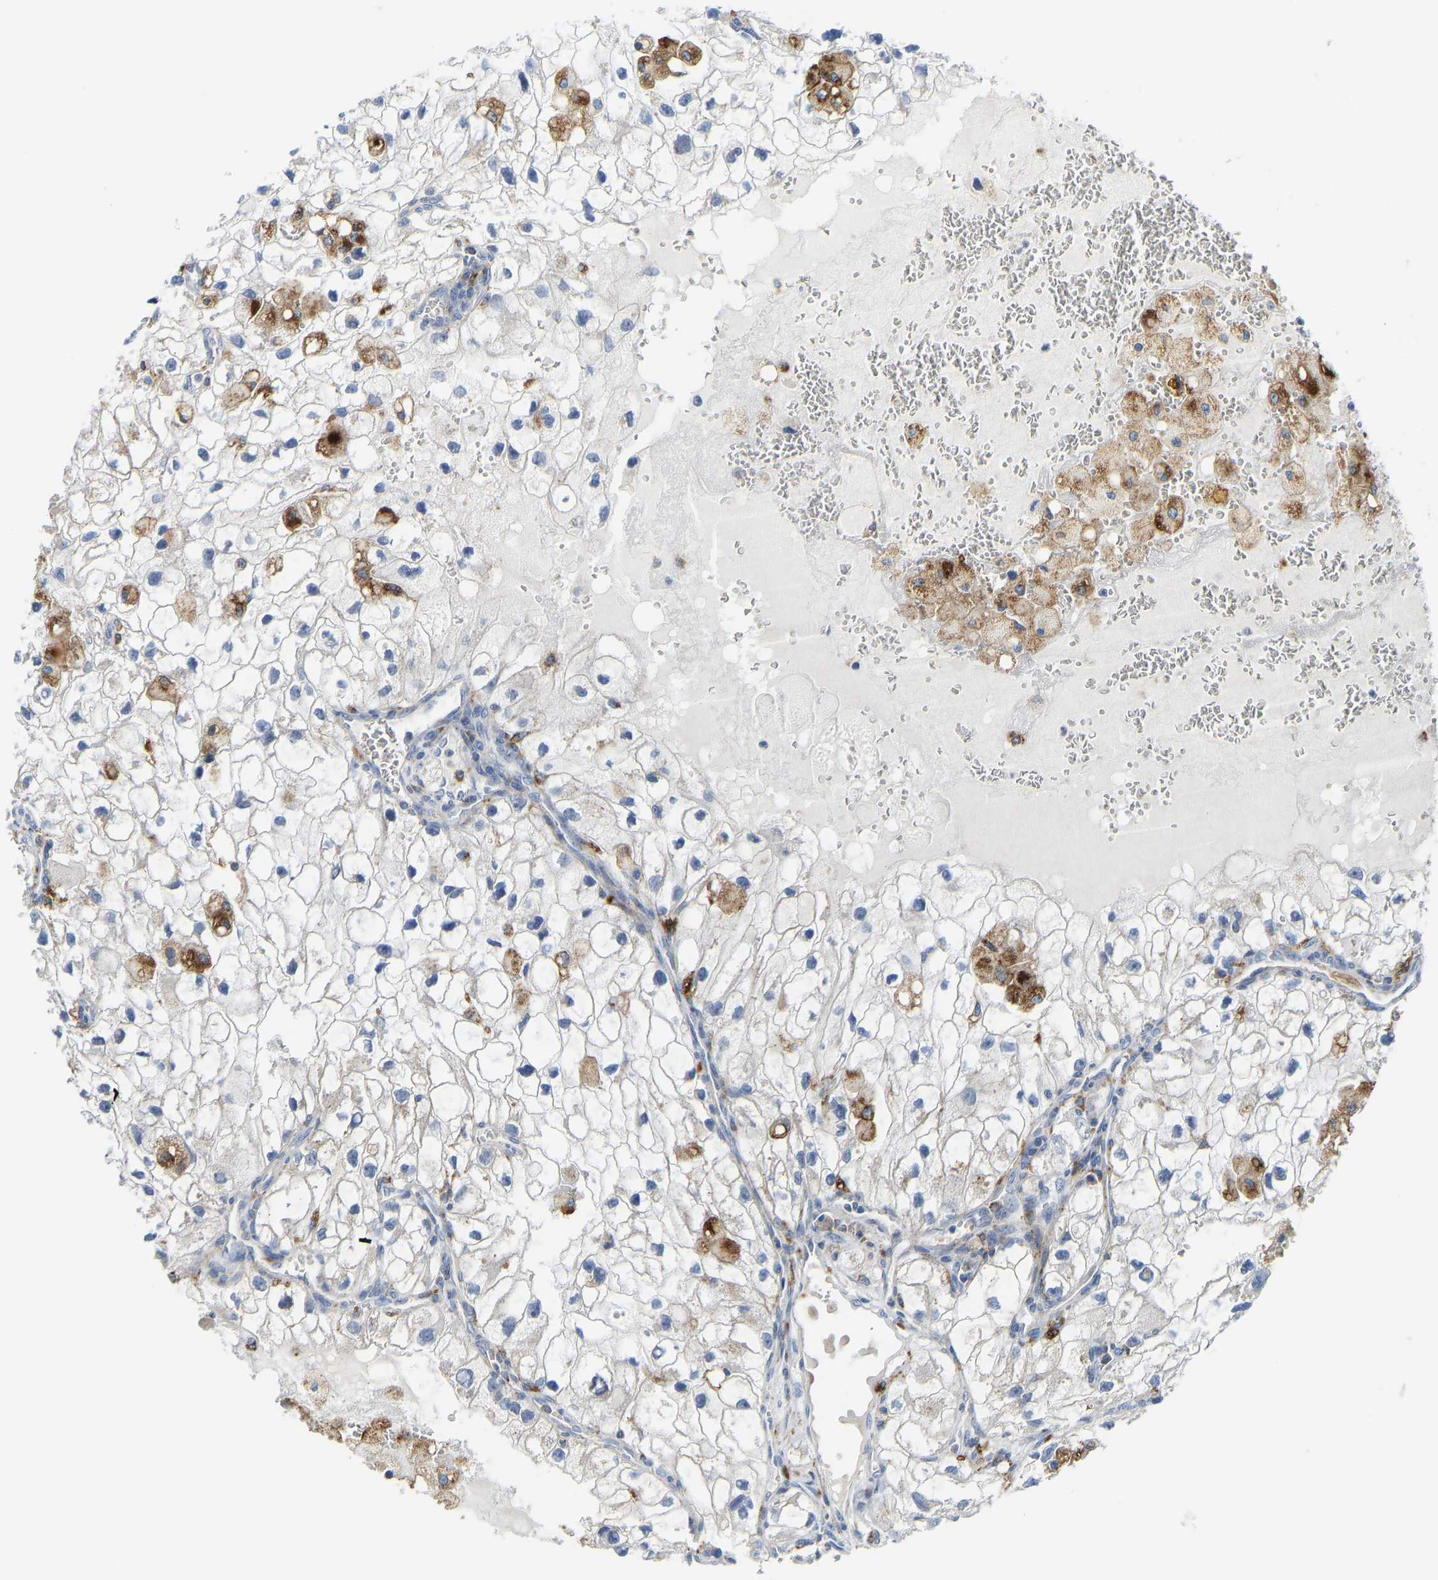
{"staining": {"intensity": "negative", "quantity": "none", "location": "none"}, "tissue": "renal cancer", "cell_type": "Tumor cells", "image_type": "cancer", "snomed": [{"axis": "morphology", "description": "Adenocarcinoma, NOS"}, {"axis": "topography", "description": "Kidney"}], "caption": "Immunohistochemistry (IHC) micrograph of renal cancer (adenocarcinoma) stained for a protein (brown), which reveals no staining in tumor cells. Nuclei are stained in blue.", "gene": "ATP6V1E1", "patient": {"sex": "female", "age": 70}}